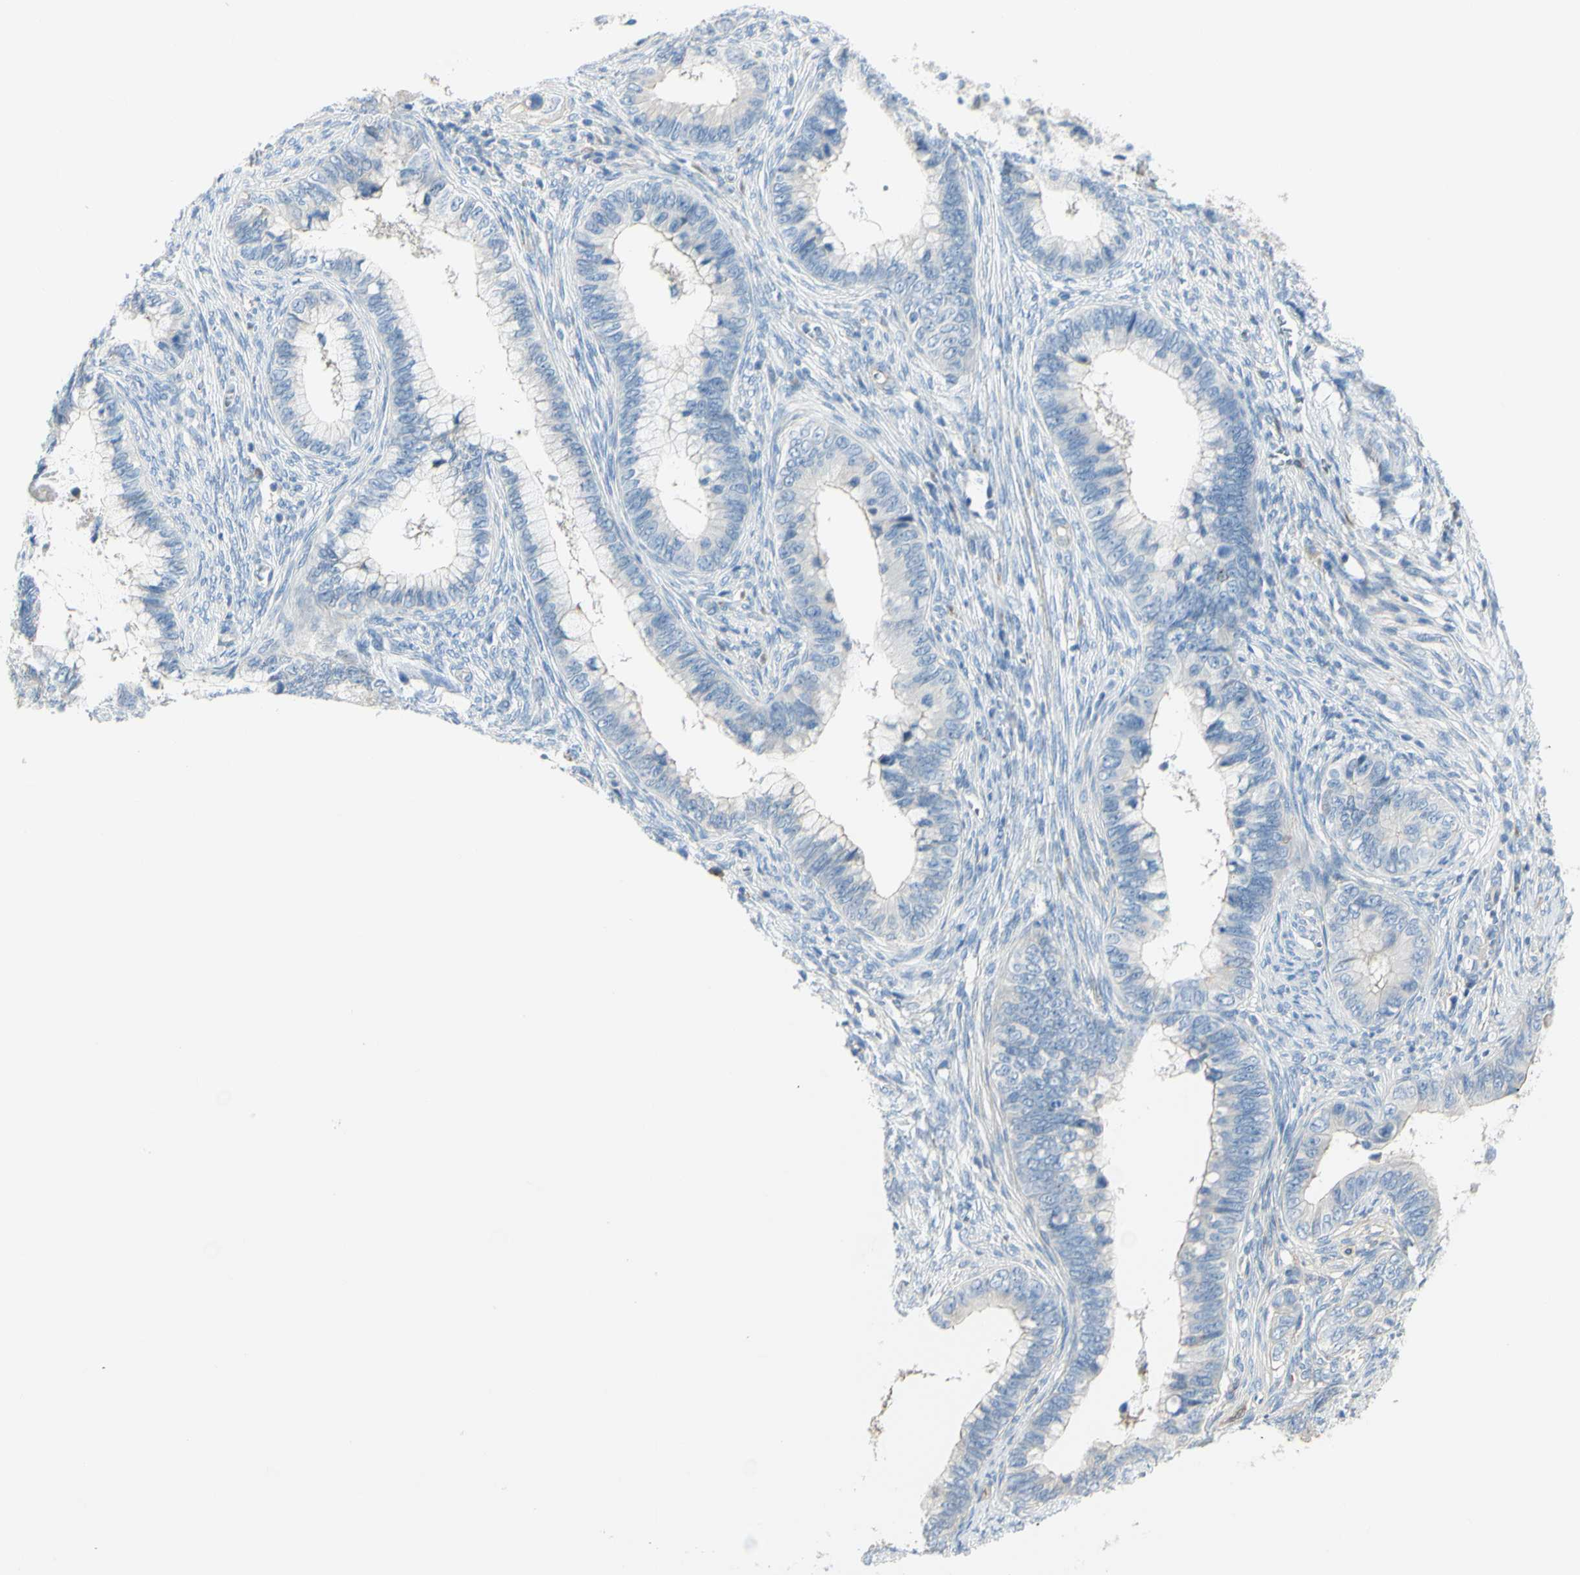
{"staining": {"intensity": "negative", "quantity": "none", "location": "none"}, "tissue": "cervical cancer", "cell_type": "Tumor cells", "image_type": "cancer", "snomed": [{"axis": "morphology", "description": "Adenocarcinoma, NOS"}, {"axis": "topography", "description": "Cervix"}], "caption": "This is a photomicrograph of immunohistochemistry (IHC) staining of cervical adenocarcinoma, which shows no positivity in tumor cells.", "gene": "NCBP2L", "patient": {"sex": "female", "age": 44}}